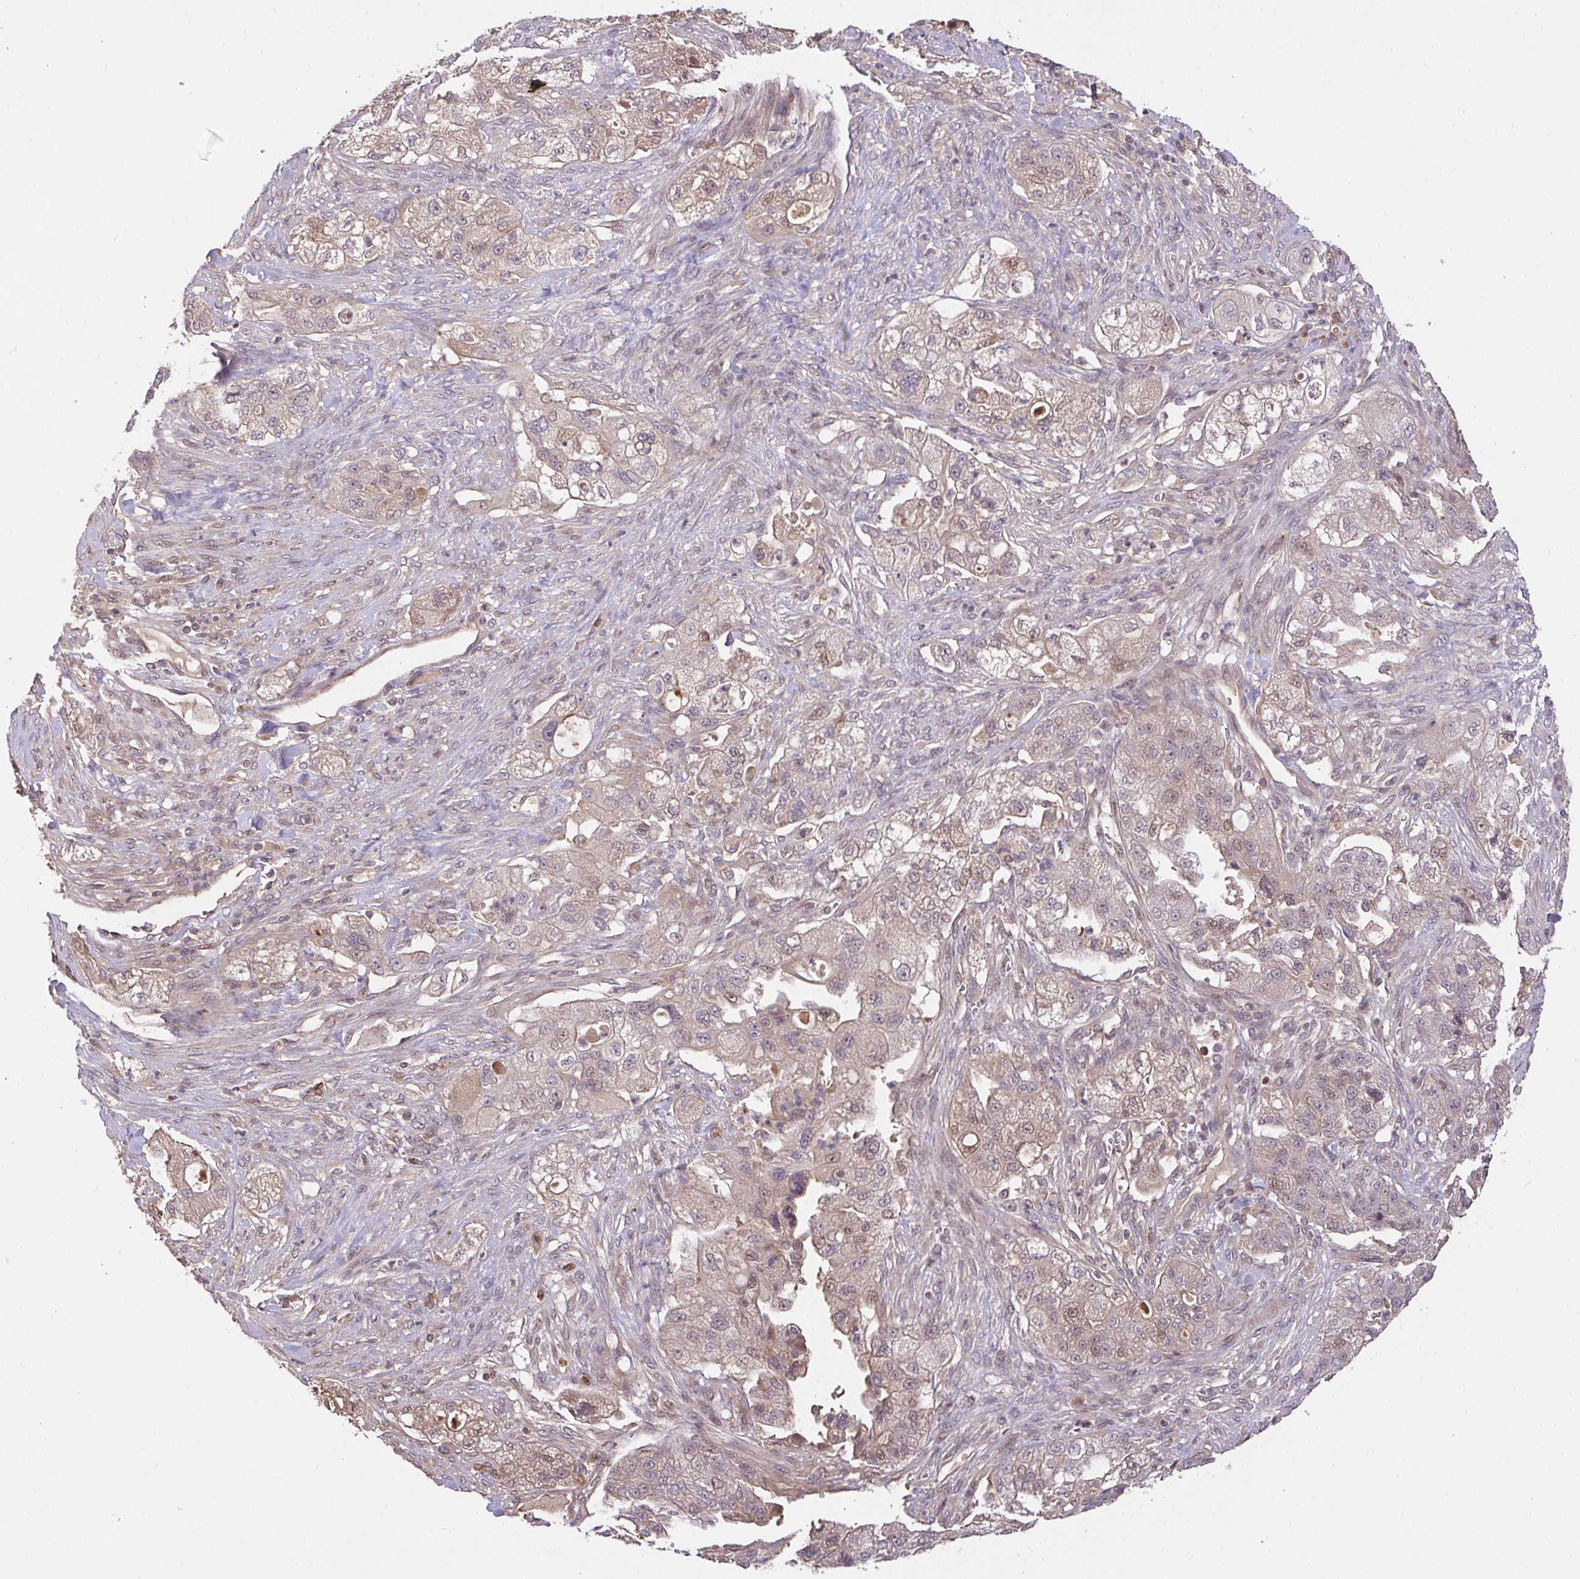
{"staining": {"intensity": "negative", "quantity": "none", "location": "none"}, "tissue": "pancreatic cancer", "cell_type": "Tumor cells", "image_type": "cancer", "snomed": [{"axis": "morphology", "description": "Adenocarcinoma, NOS"}, {"axis": "topography", "description": "Pancreas"}], "caption": "Protein analysis of pancreatic cancer (adenocarcinoma) shows no significant staining in tumor cells.", "gene": "FCER1A", "patient": {"sex": "female", "age": 78}}